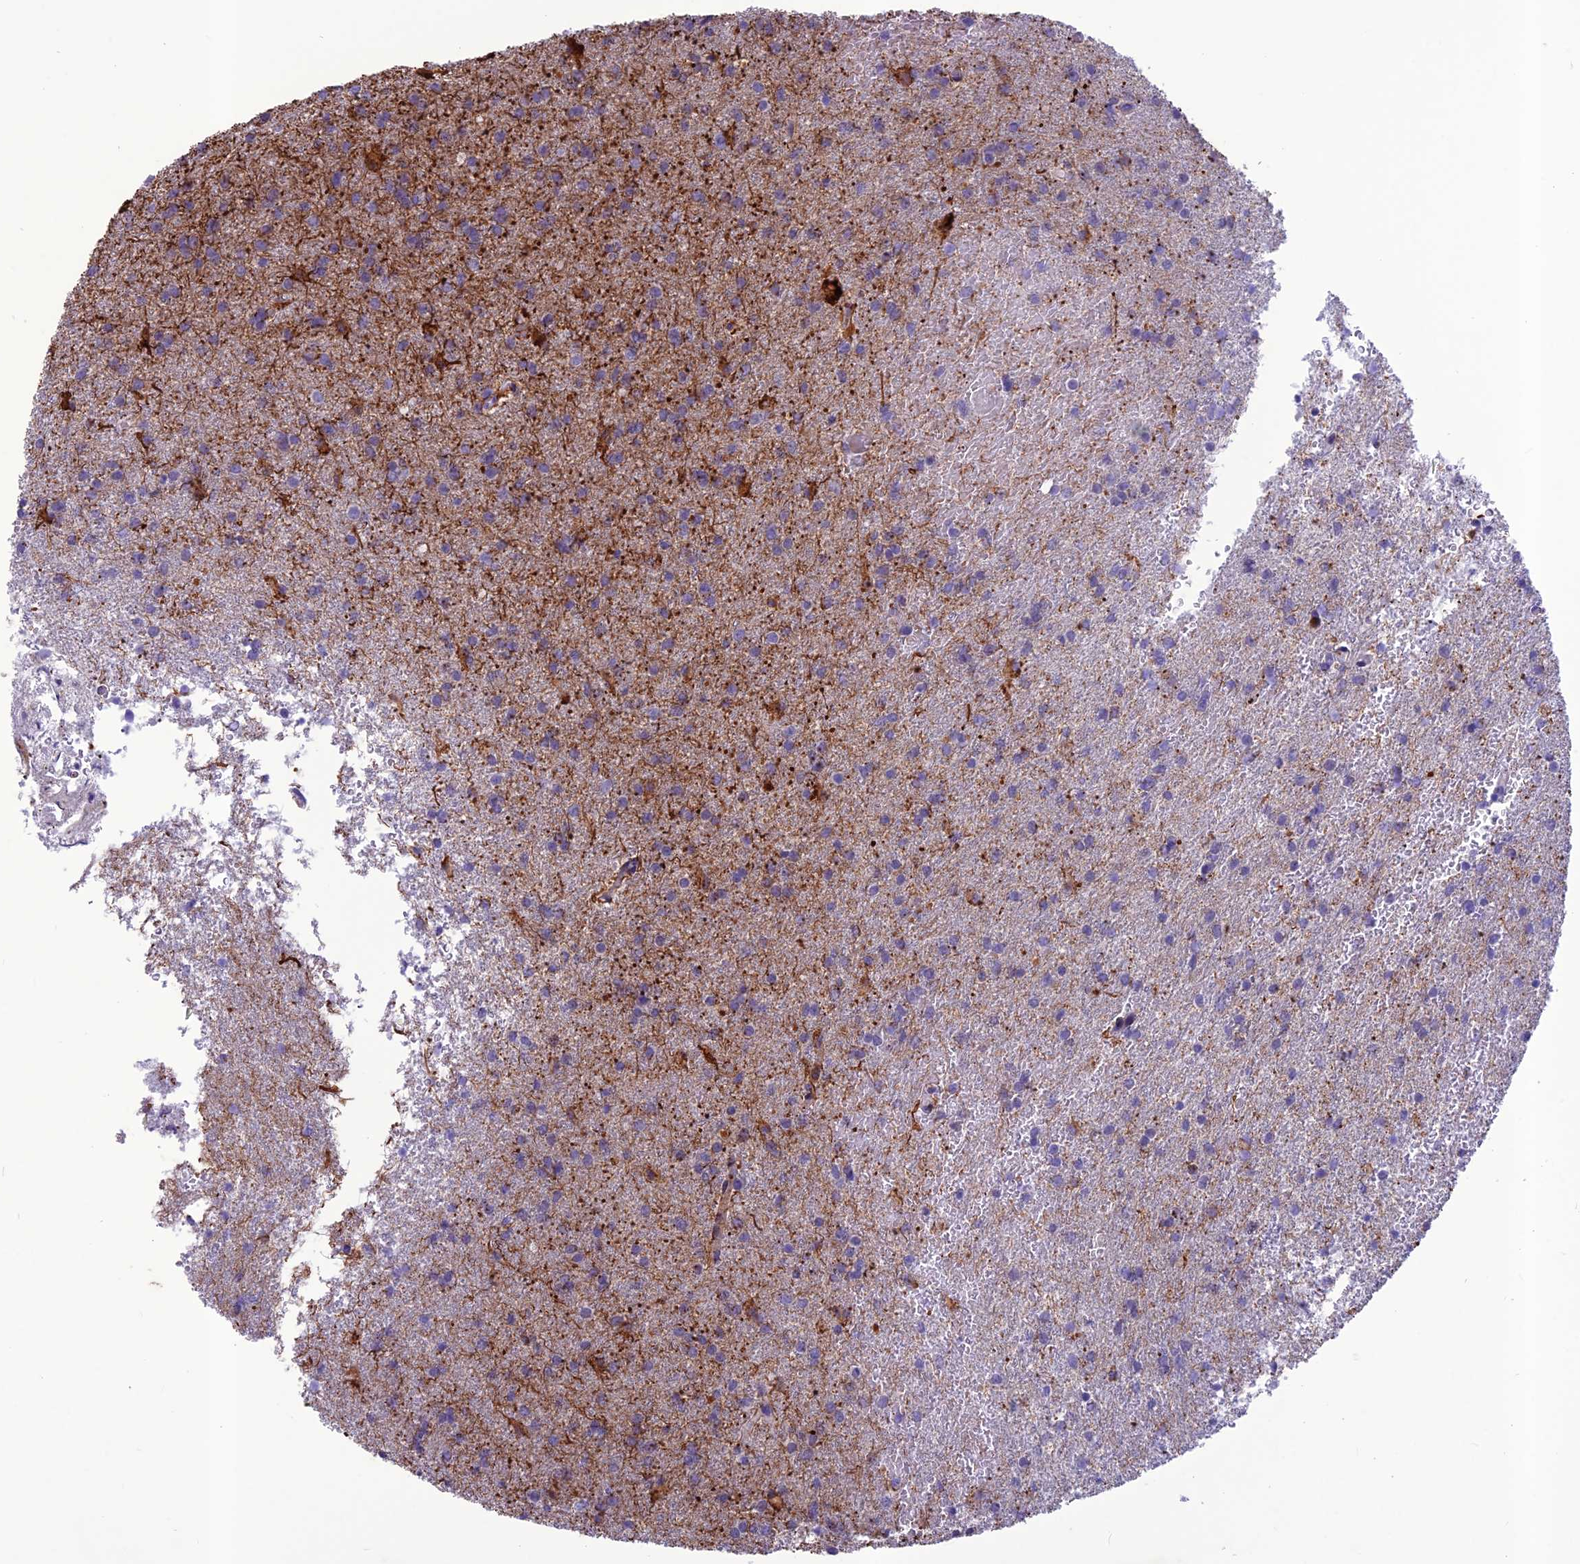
{"staining": {"intensity": "negative", "quantity": "none", "location": "none"}, "tissue": "glioma", "cell_type": "Tumor cells", "image_type": "cancer", "snomed": [{"axis": "morphology", "description": "Glioma, malignant, High grade"}, {"axis": "topography", "description": "Brain"}], "caption": "Image shows no significant protein staining in tumor cells of glioma.", "gene": "IFT172", "patient": {"sex": "female", "age": 50}}